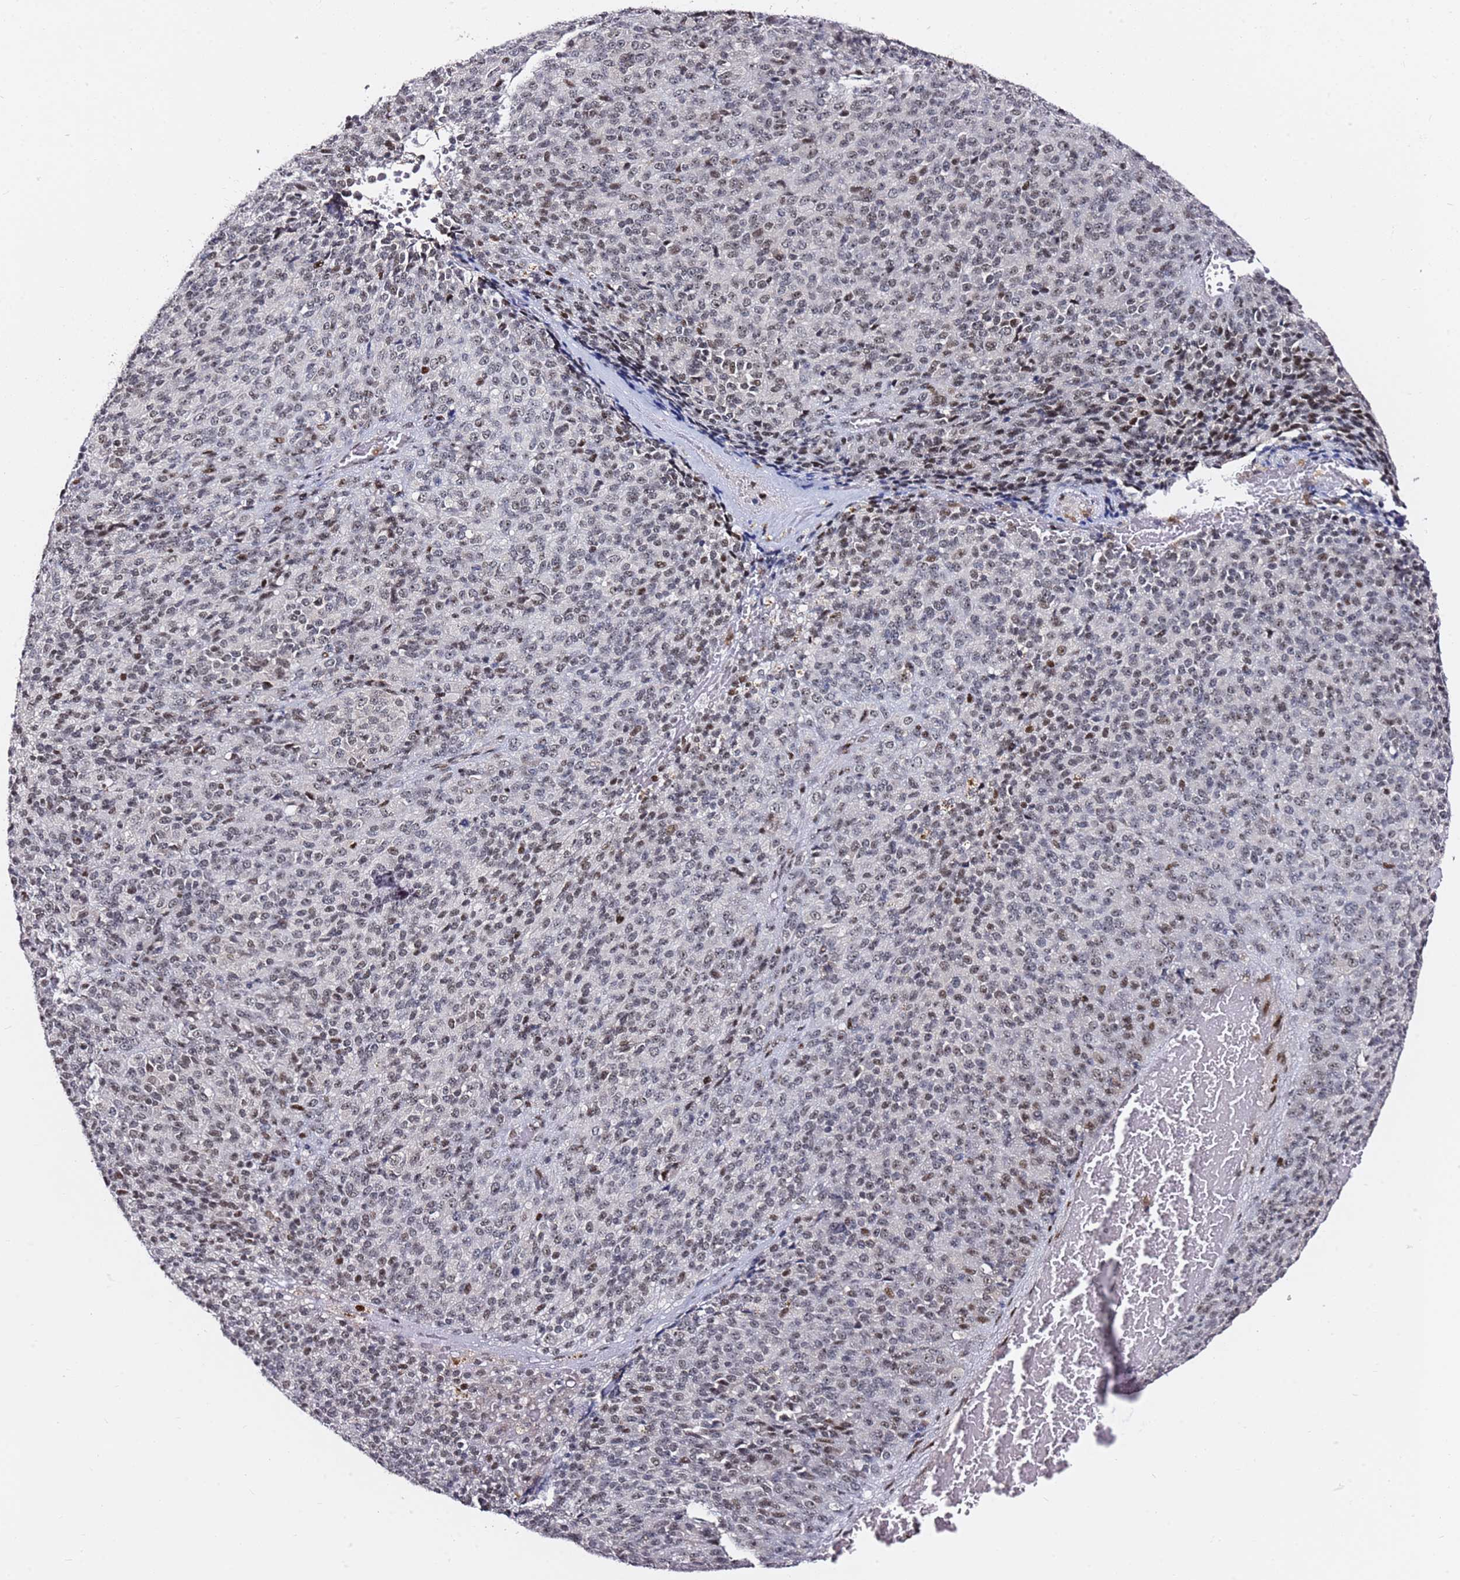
{"staining": {"intensity": "weak", "quantity": "25%-75%", "location": "nuclear"}, "tissue": "melanoma", "cell_type": "Tumor cells", "image_type": "cancer", "snomed": [{"axis": "morphology", "description": "Malignant melanoma, Metastatic site"}, {"axis": "topography", "description": "Brain"}], "caption": "Human melanoma stained with a protein marker shows weak staining in tumor cells.", "gene": "FCF1", "patient": {"sex": "female", "age": 56}}